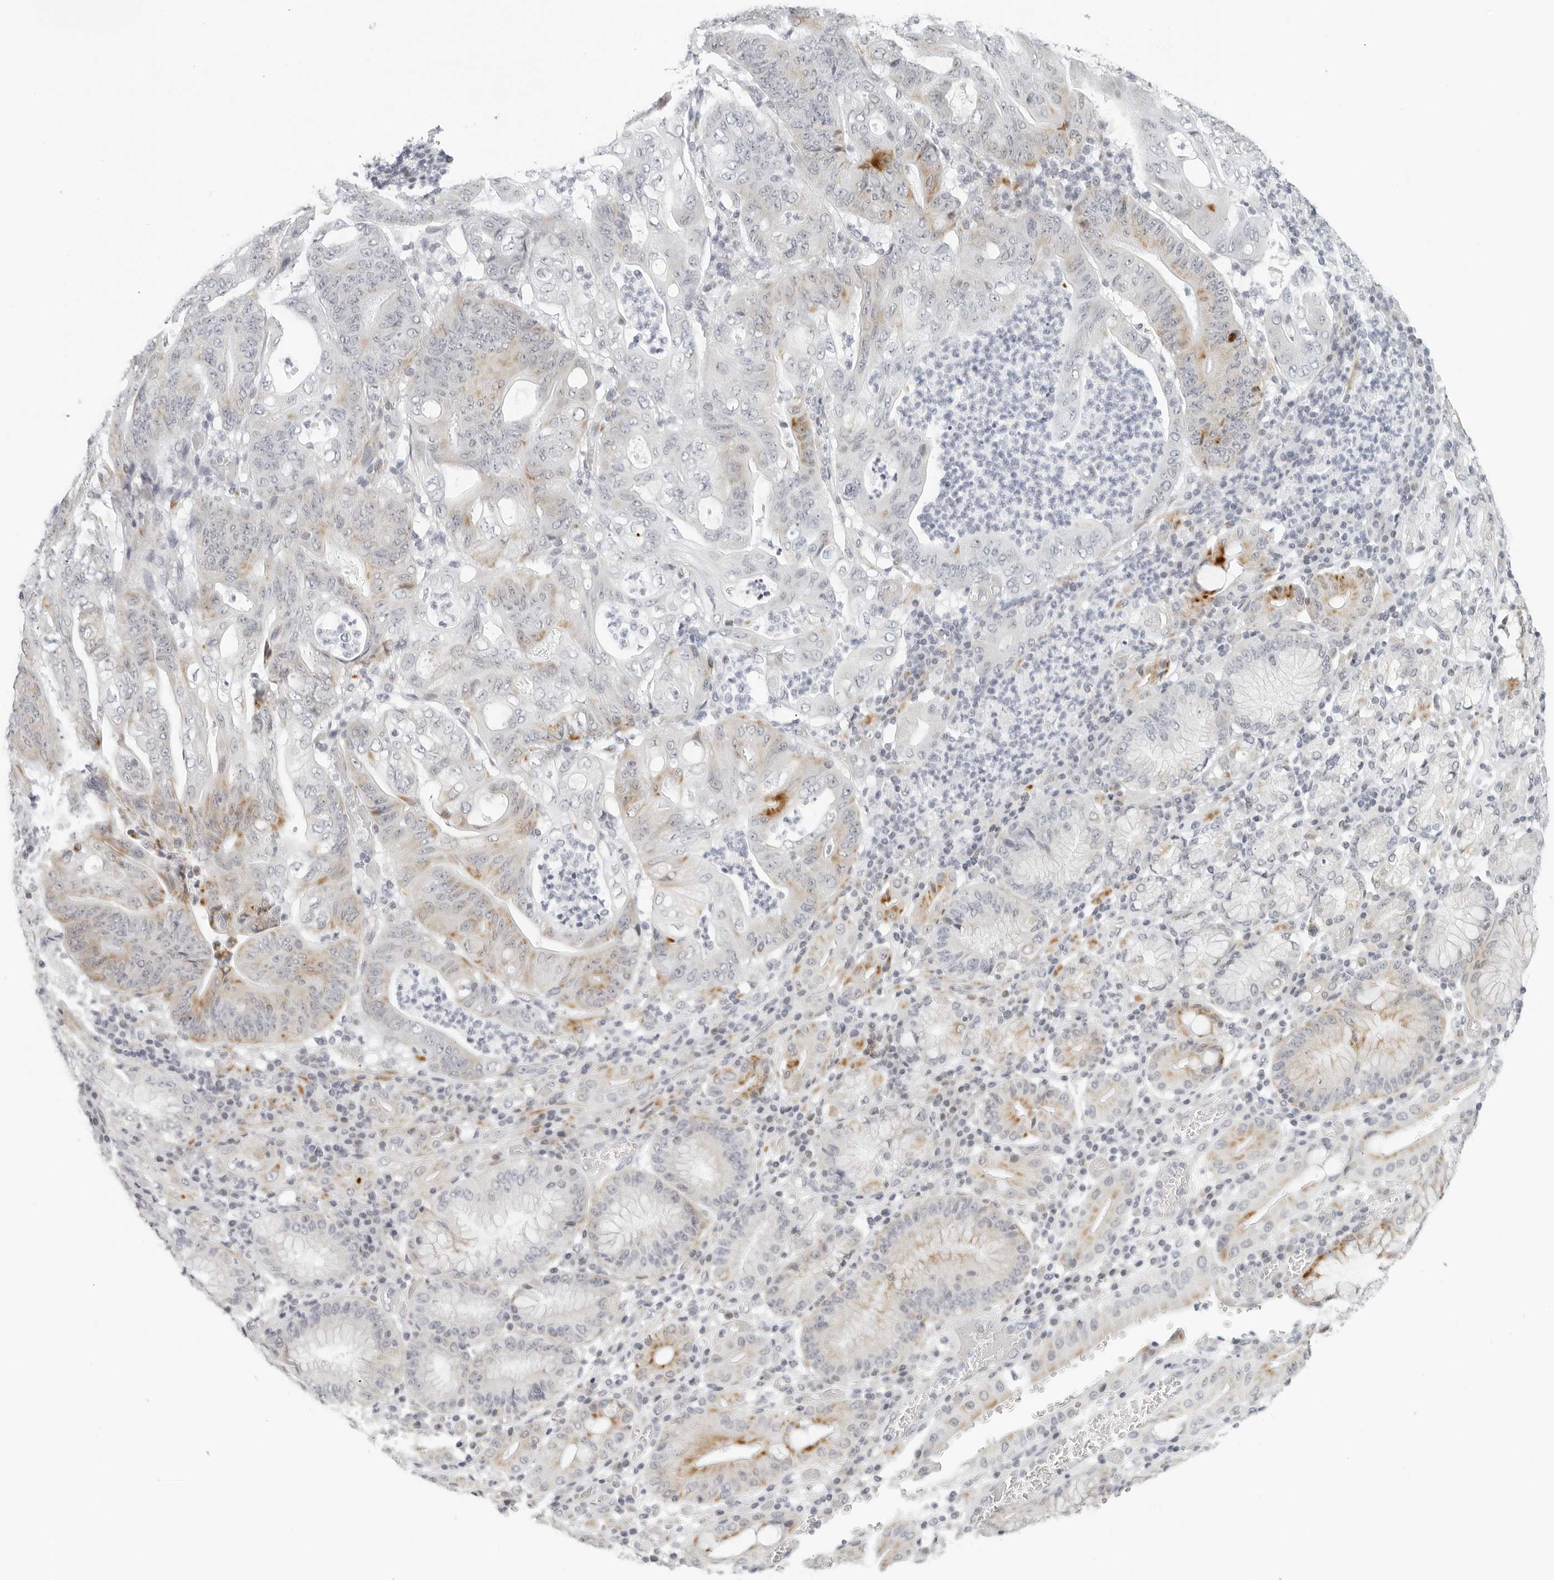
{"staining": {"intensity": "moderate", "quantity": "<25%", "location": "cytoplasmic/membranous"}, "tissue": "stomach cancer", "cell_type": "Tumor cells", "image_type": "cancer", "snomed": [{"axis": "morphology", "description": "Adenocarcinoma, NOS"}, {"axis": "topography", "description": "Stomach"}], "caption": "High-magnification brightfield microscopy of stomach adenocarcinoma stained with DAB (3,3'-diaminobenzidine) (brown) and counterstained with hematoxylin (blue). tumor cells exhibit moderate cytoplasmic/membranous positivity is seen in approximately<25% of cells.", "gene": "RPS6KC1", "patient": {"sex": "female", "age": 73}}